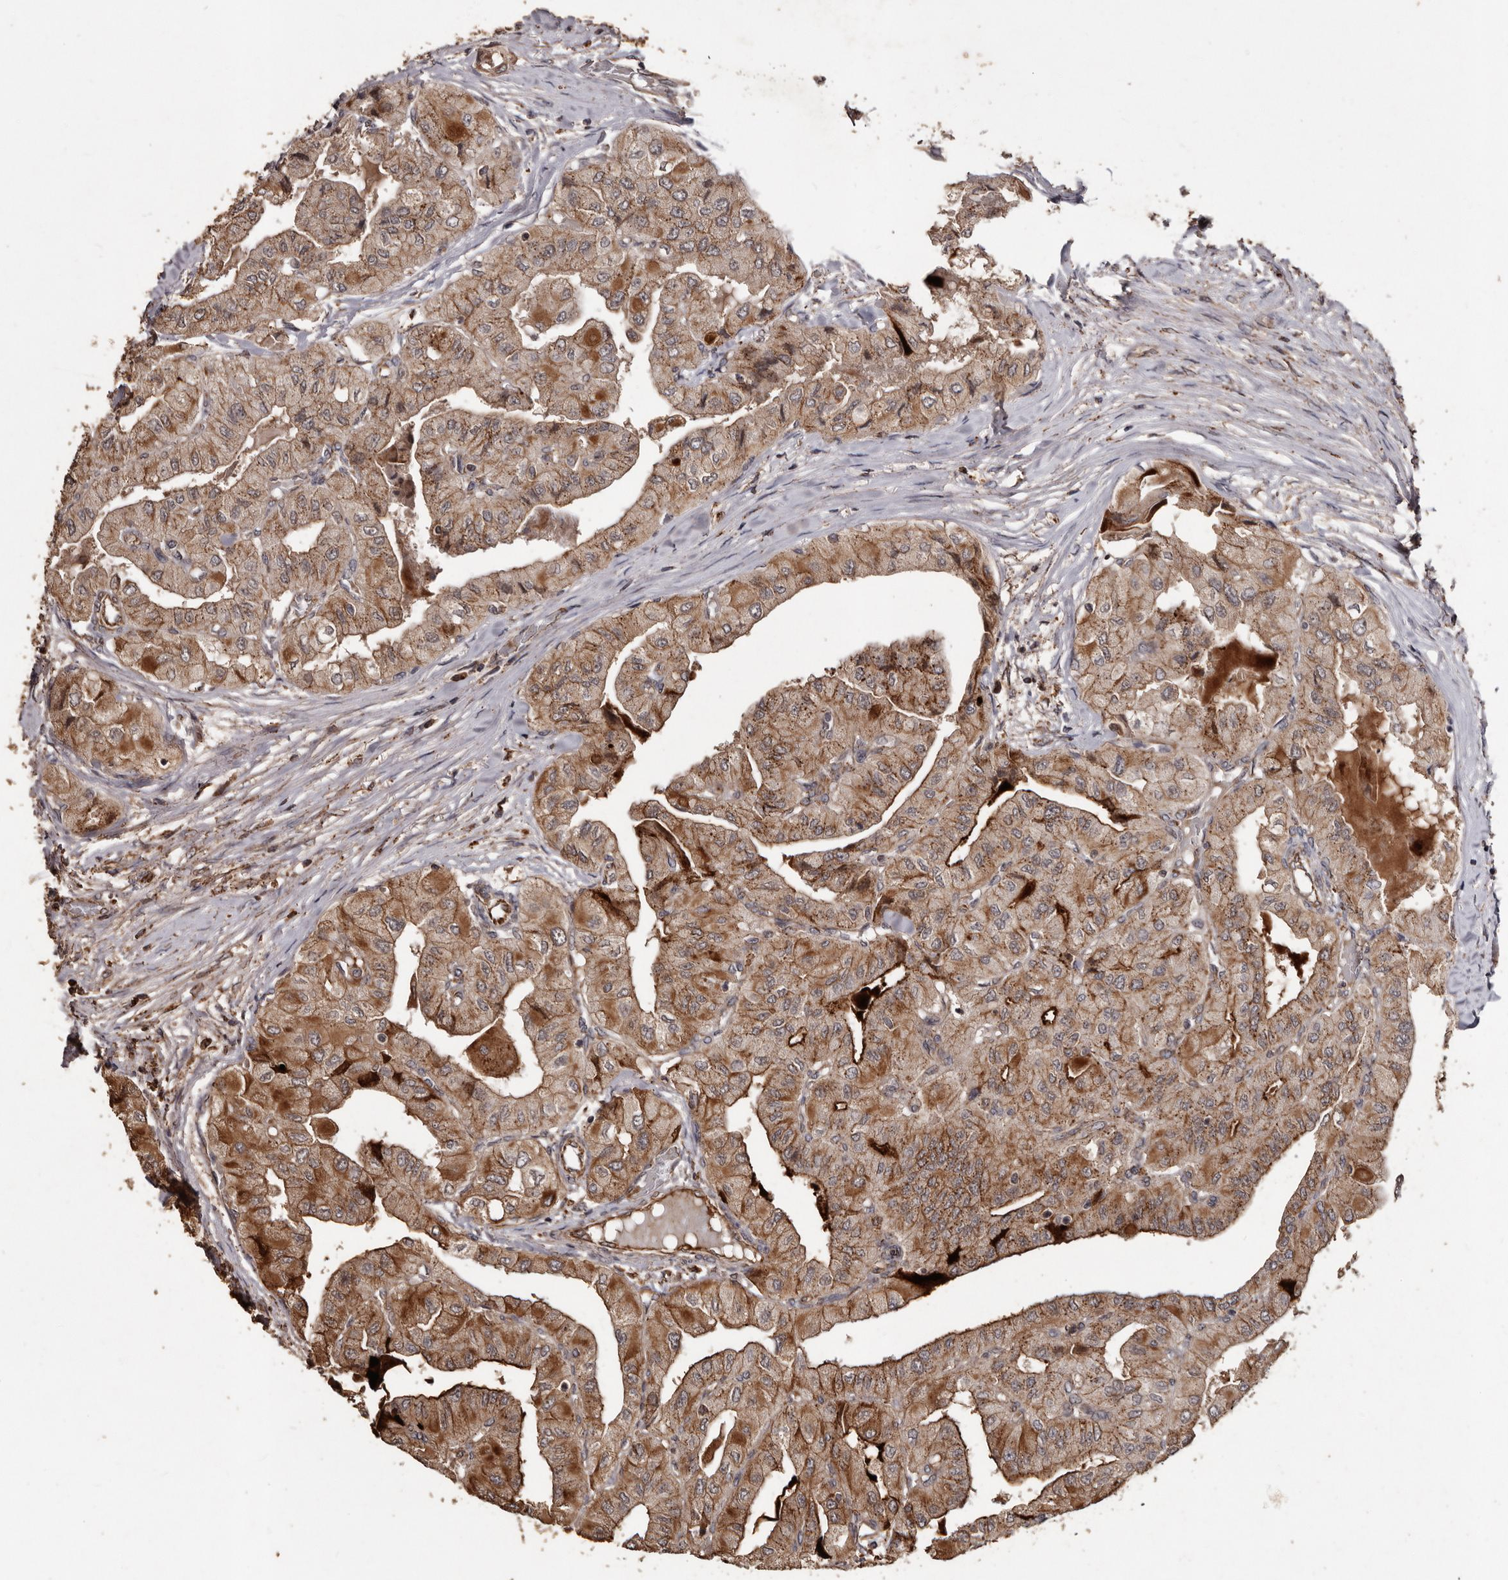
{"staining": {"intensity": "moderate", "quantity": ">75%", "location": "cytoplasmic/membranous"}, "tissue": "thyroid cancer", "cell_type": "Tumor cells", "image_type": "cancer", "snomed": [{"axis": "morphology", "description": "Papillary adenocarcinoma, NOS"}, {"axis": "topography", "description": "Thyroid gland"}], "caption": "Papillary adenocarcinoma (thyroid) stained with IHC displays moderate cytoplasmic/membranous expression in about >75% of tumor cells. (IHC, brightfield microscopy, high magnification).", "gene": "BRAT1", "patient": {"sex": "female", "age": 59}}